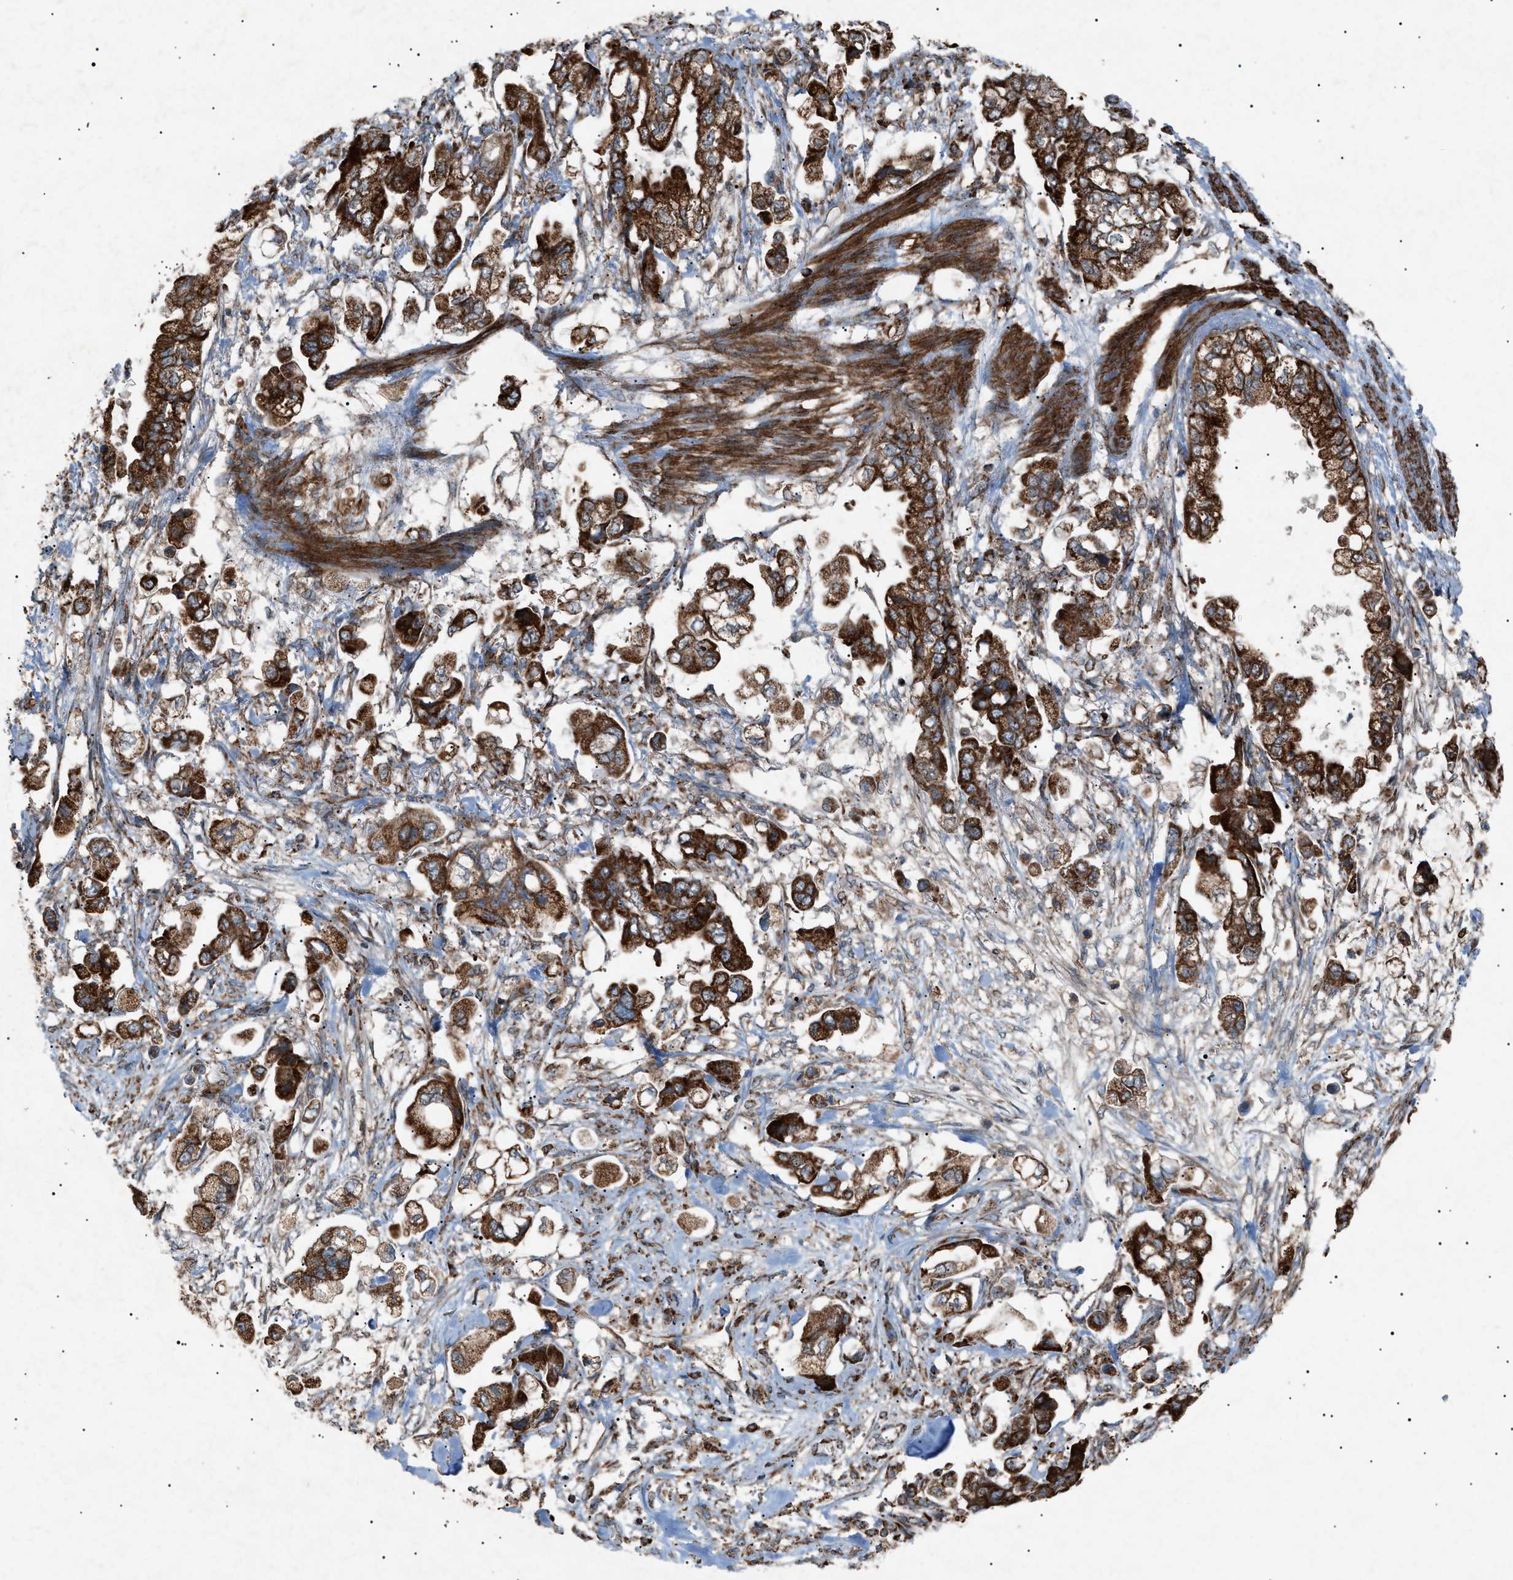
{"staining": {"intensity": "strong", "quantity": ">75%", "location": "cytoplasmic/membranous"}, "tissue": "stomach cancer", "cell_type": "Tumor cells", "image_type": "cancer", "snomed": [{"axis": "morphology", "description": "Adenocarcinoma, NOS"}, {"axis": "topography", "description": "Stomach"}], "caption": "This histopathology image shows stomach adenocarcinoma stained with IHC to label a protein in brown. The cytoplasmic/membranous of tumor cells show strong positivity for the protein. Nuclei are counter-stained blue.", "gene": "C1GALT1C1", "patient": {"sex": "male", "age": 62}}